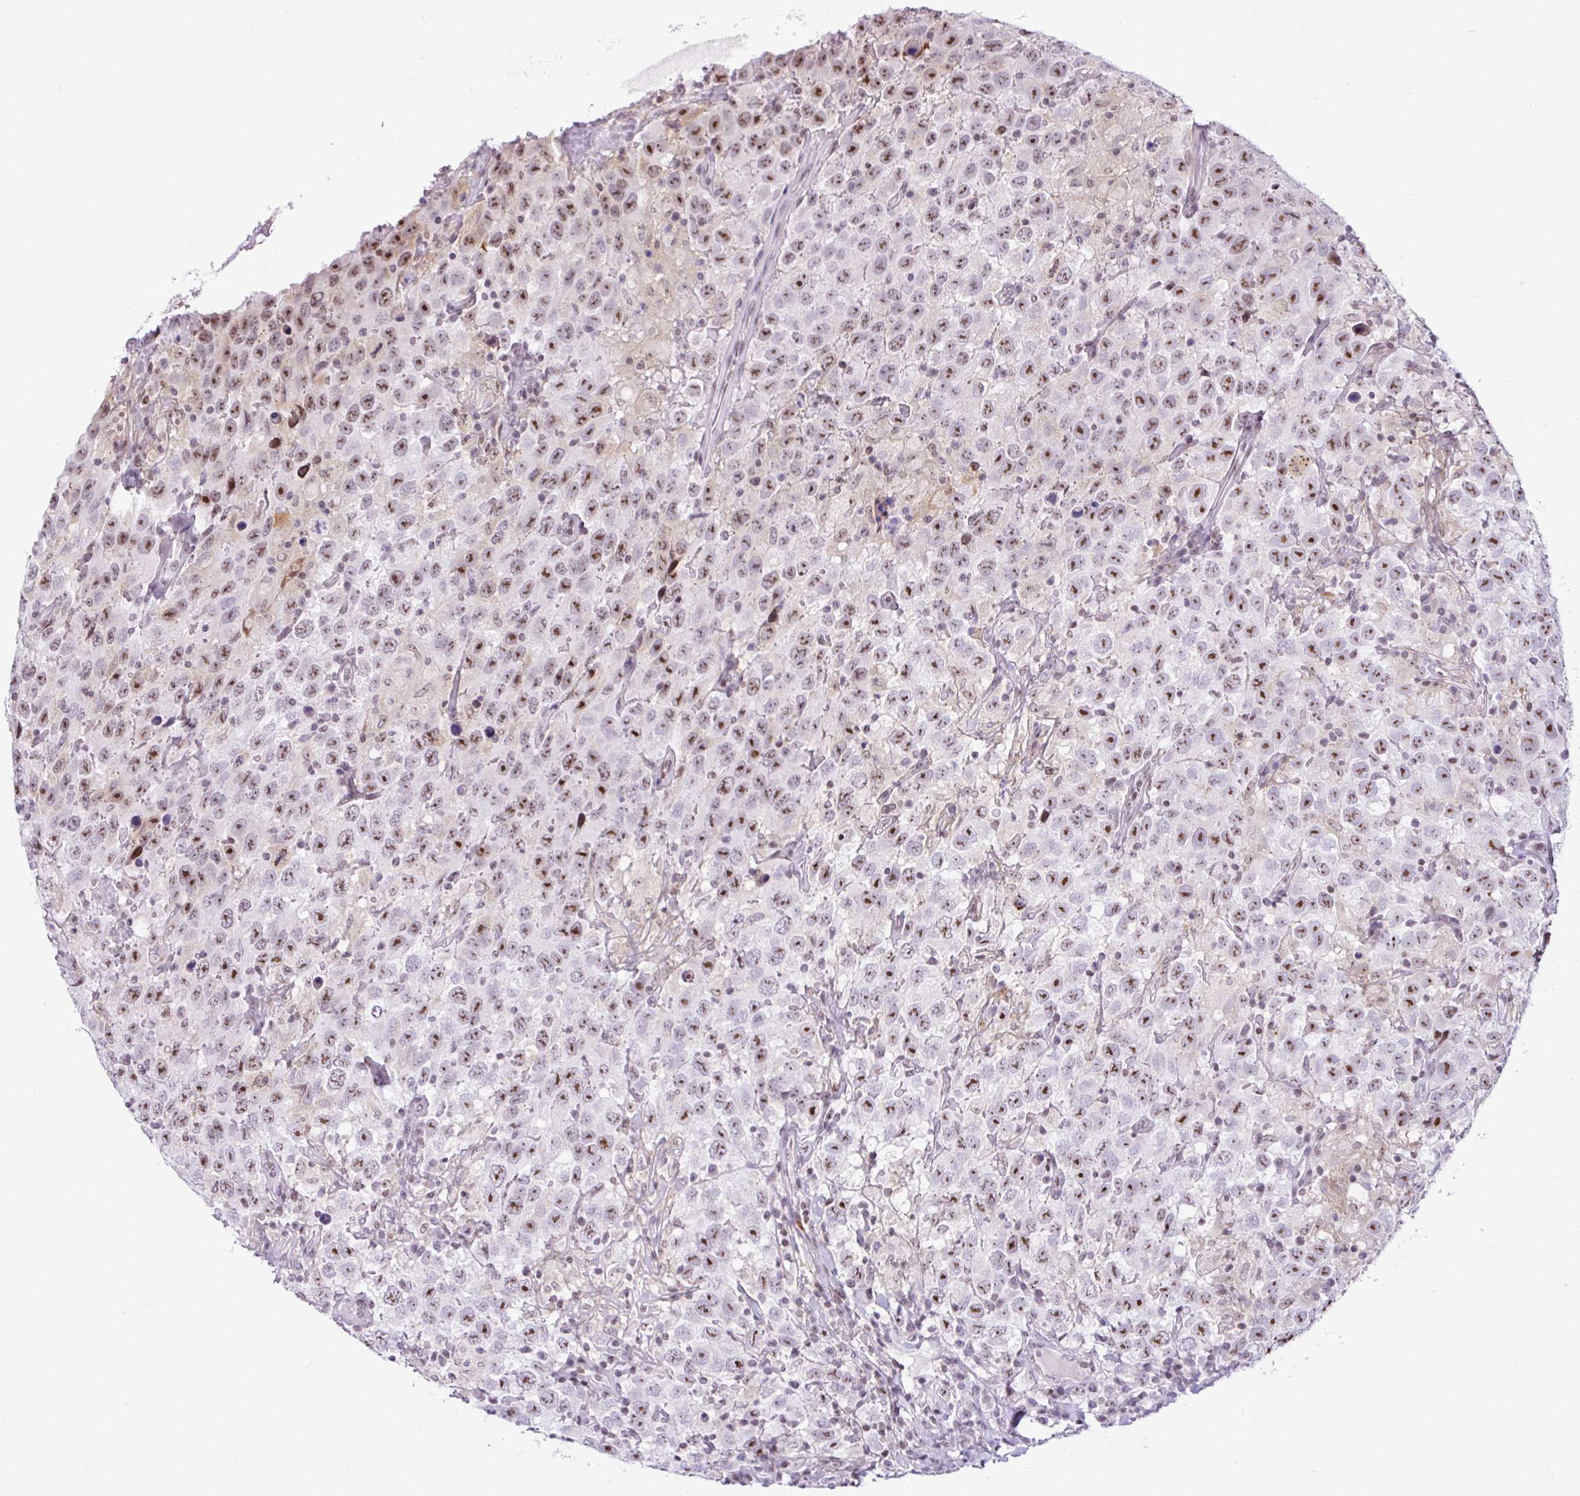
{"staining": {"intensity": "moderate", "quantity": ">75%", "location": "nuclear"}, "tissue": "testis cancer", "cell_type": "Tumor cells", "image_type": "cancer", "snomed": [{"axis": "morphology", "description": "Seminoma, NOS"}, {"axis": "topography", "description": "Testis"}], "caption": "Brown immunohistochemical staining in testis seminoma exhibits moderate nuclear expression in about >75% of tumor cells.", "gene": "CCDC137", "patient": {"sex": "male", "age": 41}}